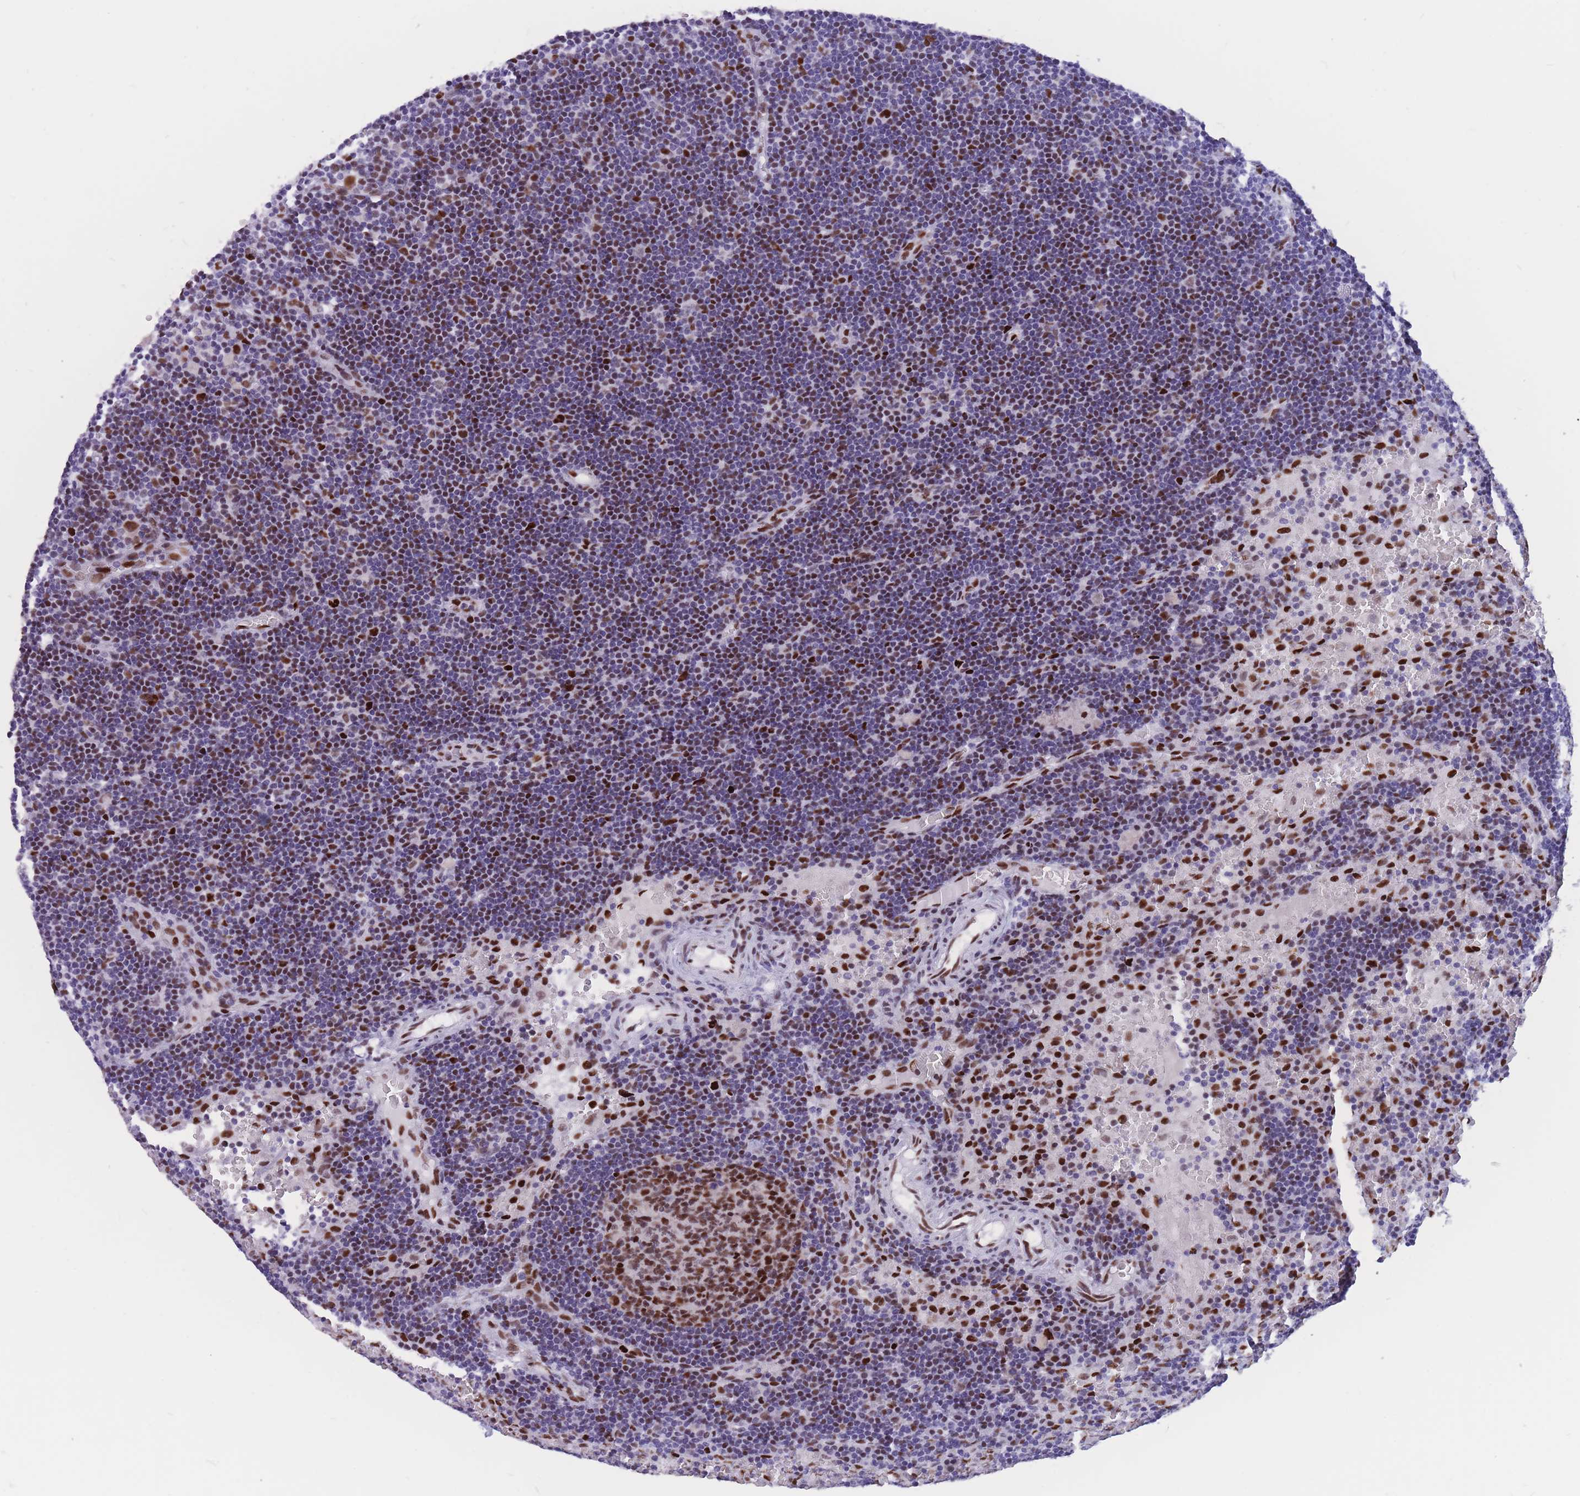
{"staining": {"intensity": "strong", "quantity": ">75%", "location": "nuclear"}, "tissue": "lymph node", "cell_type": "Germinal center cells", "image_type": "normal", "snomed": [{"axis": "morphology", "description": "Normal tissue, NOS"}, {"axis": "topography", "description": "Lymph node"}], "caption": "Protein staining by immunohistochemistry shows strong nuclear positivity in approximately >75% of germinal center cells in normal lymph node.", "gene": "NASP", "patient": {"sex": "male", "age": 62}}